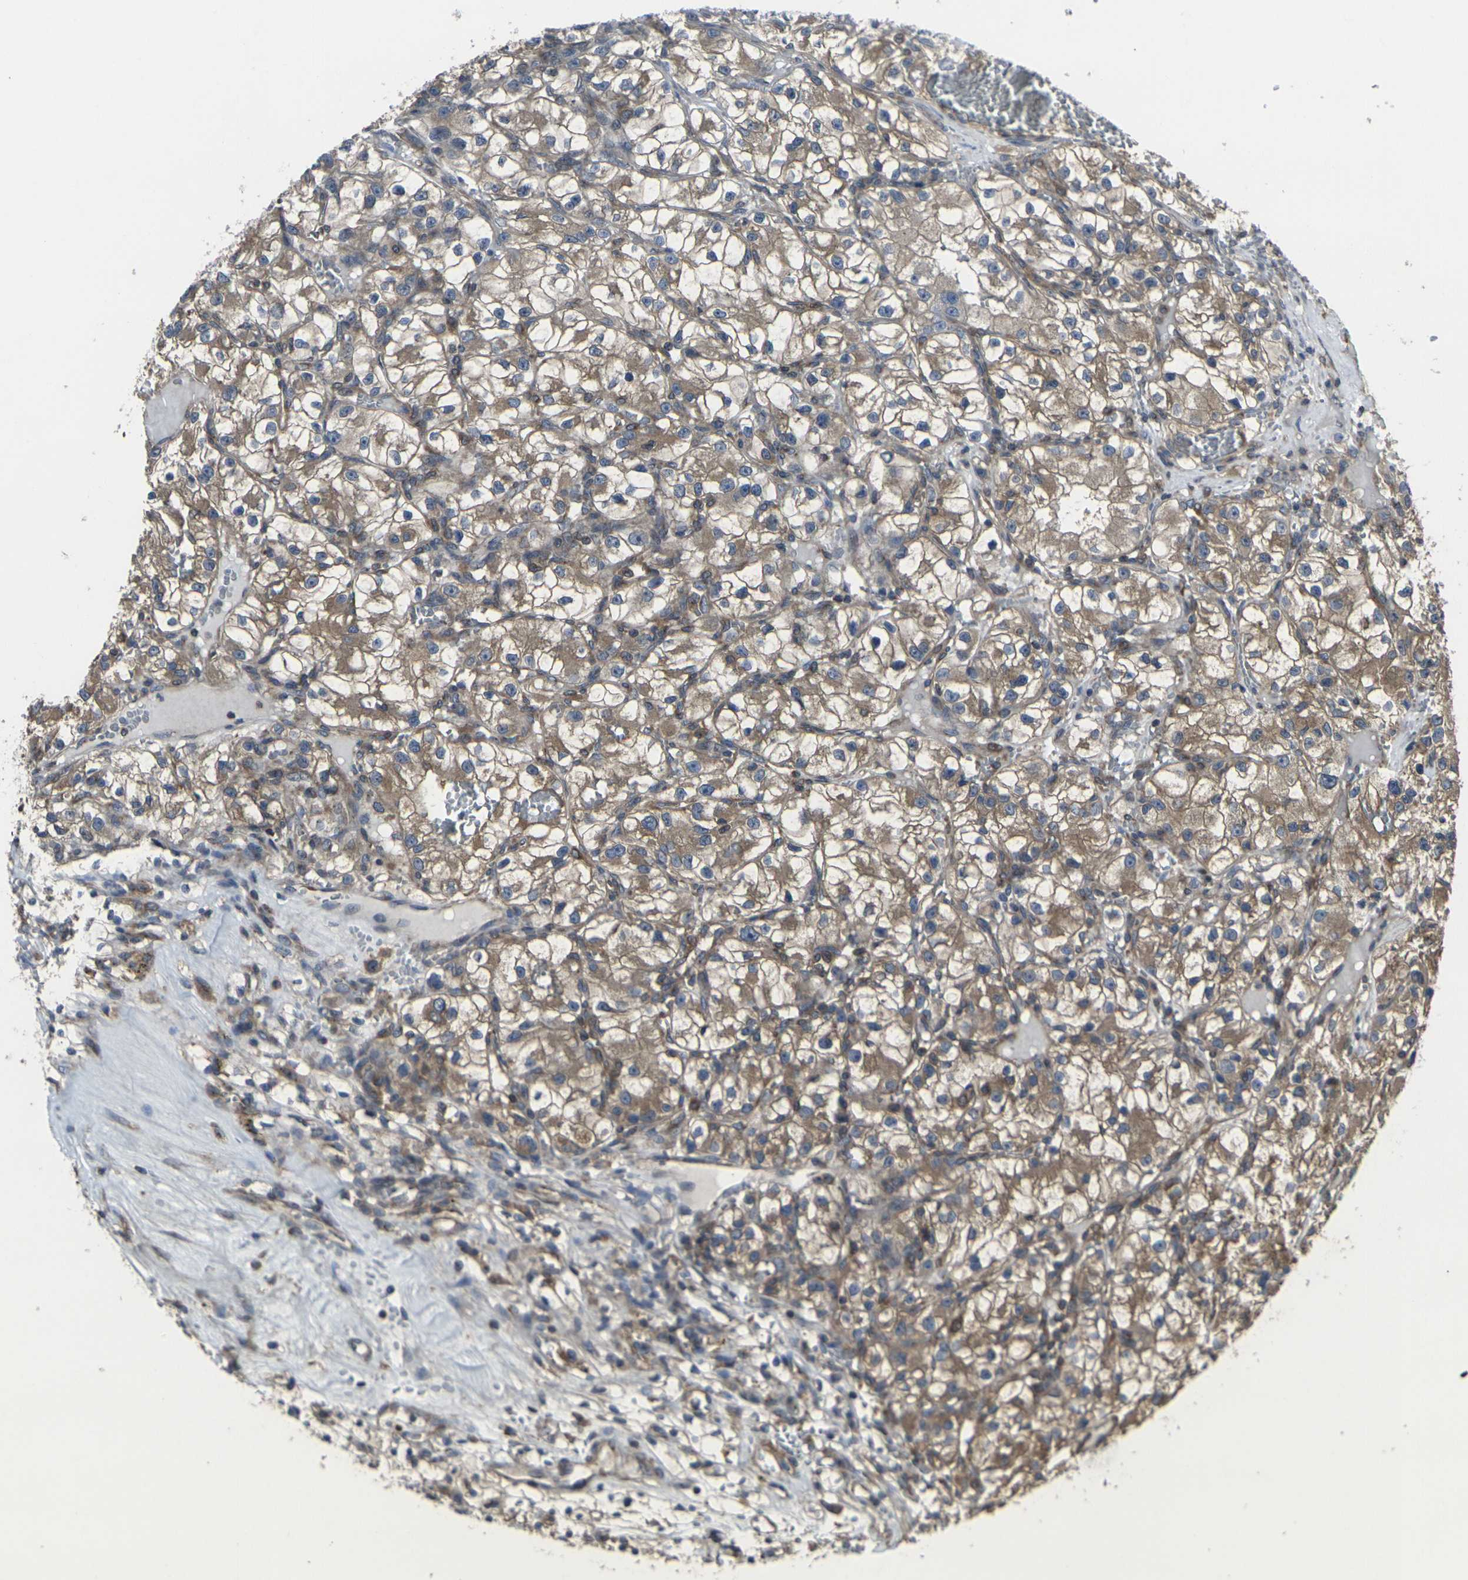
{"staining": {"intensity": "moderate", "quantity": ">75%", "location": "cytoplasmic/membranous"}, "tissue": "renal cancer", "cell_type": "Tumor cells", "image_type": "cancer", "snomed": [{"axis": "morphology", "description": "Adenocarcinoma, NOS"}, {"axis": "topography", "description": "Kidney"}], "caption": "An image of adenocarcinoma (renal) stained for a protein displays moderate cytoplasmic/membranous brown staining in tumor cells. (Stains: DAB (3,3'-diaminobenzidine) in brown, nuclei in blue, Microscopy: brightfield microscopy at high magnification).", "gene": "PRKACB", "patient": {"sex": "female", "age": 57}}